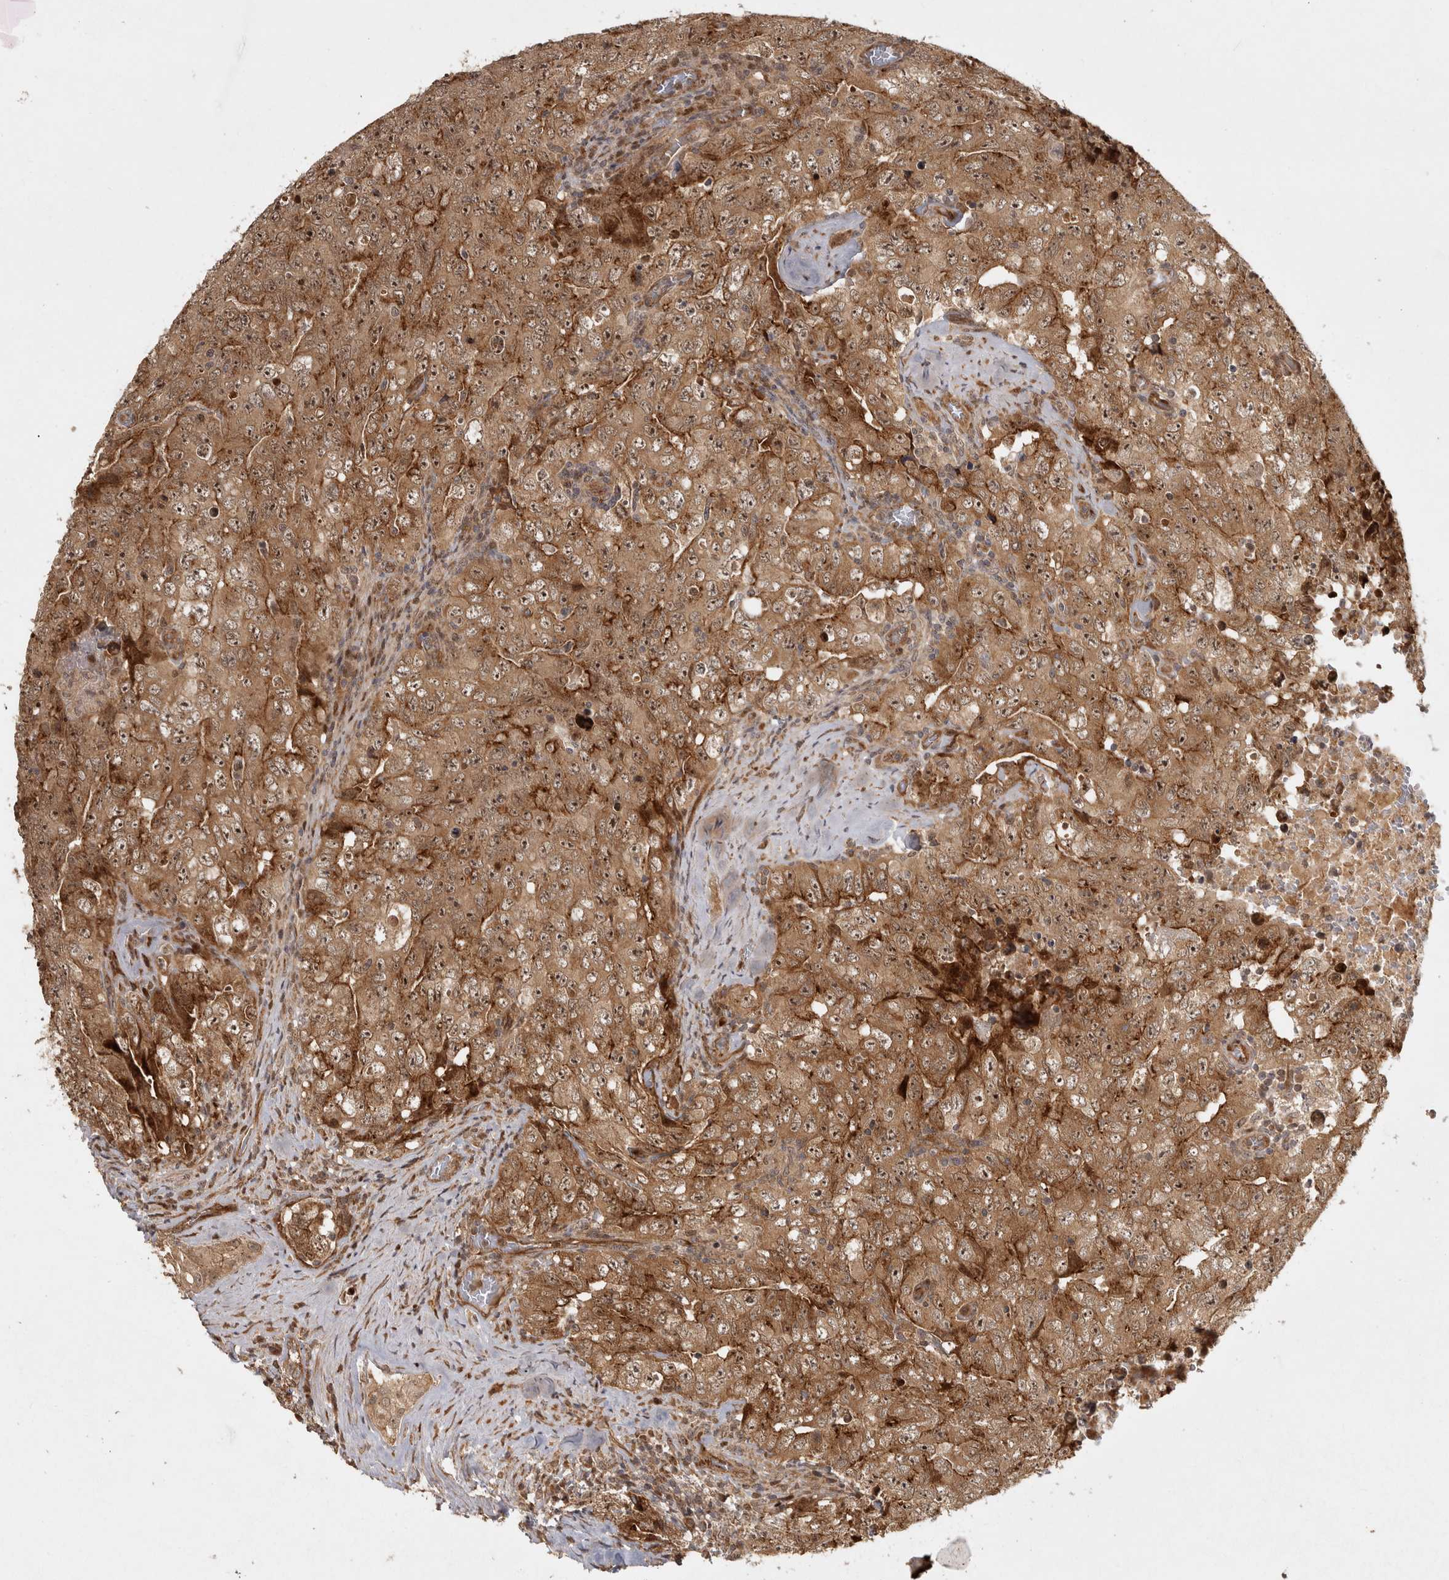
{"staining": {"intensity": "moderate", "quantity": ">75%", "location": "cytoplasmic/membranous,nuclear"}, "tissue": "testis cancer", "cell_type": "Tumor cells", "image_type": "cancer", "snomed": [{"axis": "morphology", "description": "Carcinoma, Embryonal, NOS"}, {"axis": "topography", "description": "Testis"}], "caption": "DAB immunohistochemical staining of testis cancer demonstrates moderate cytoplasmic/membranous and nuclear protein expression in approximately >75% of tumor cells.", "gene": "CAMSAP2", "patient": {"sex": "male", "age": 26}}